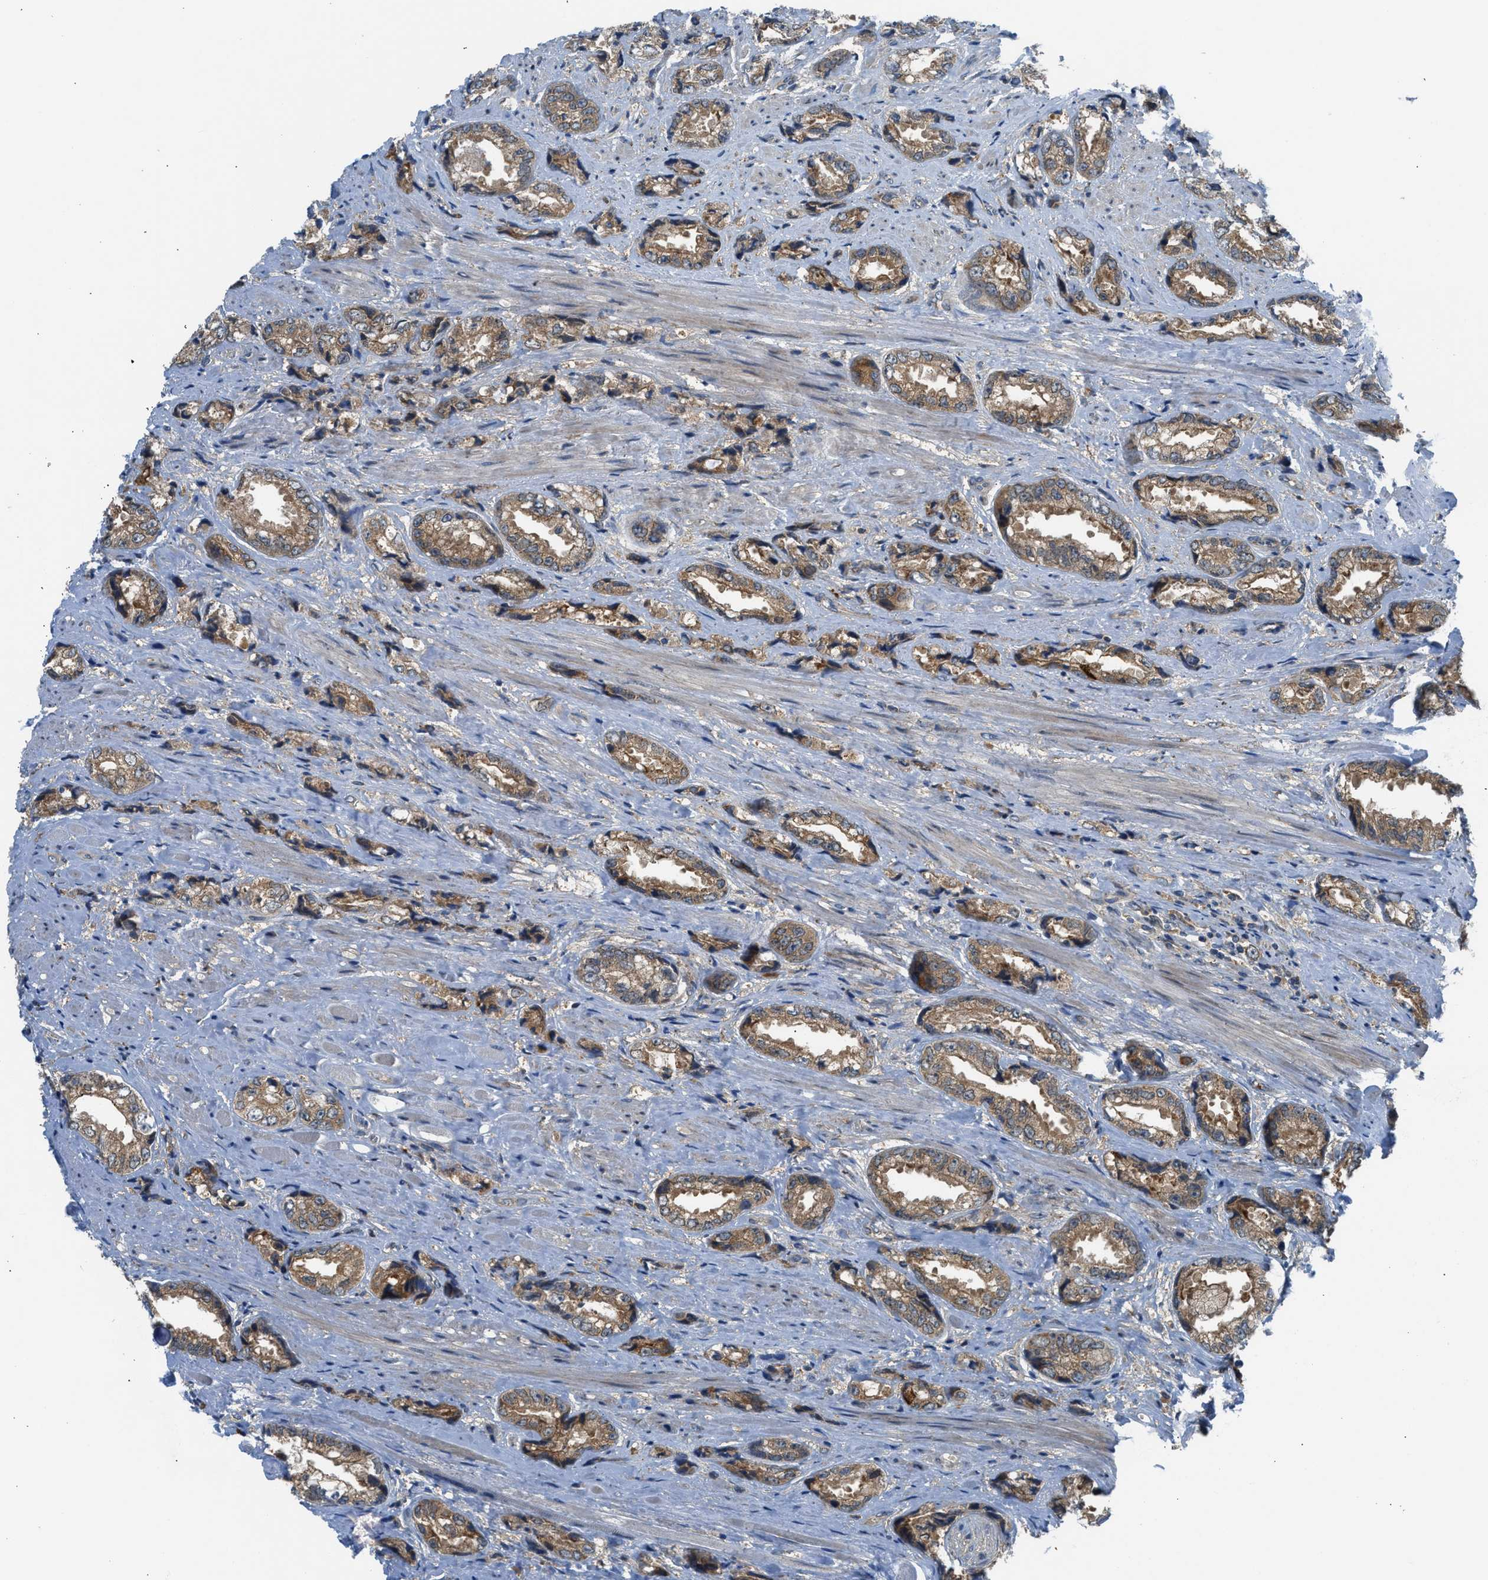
{"staining": {"intensity": "moderate", "quantity": ">75%", "location": "cytoplasmic/membranous"}, "tissue": "prostate cancer", "cell_type": "Tumor cells", "image_type": "cancer", "snomed": [{"axis": "morphology", "description": "Adenocarcinoma, High grade"}, {"axis": "topography", "description": "Prostate"}], "caption": "Moderate cytoplasmic/membranous staining is identified in about >75% of tumor cells in prostate cancer.", "gene": "EDARADD", "patient": {"sex": "male", "age": 61}}